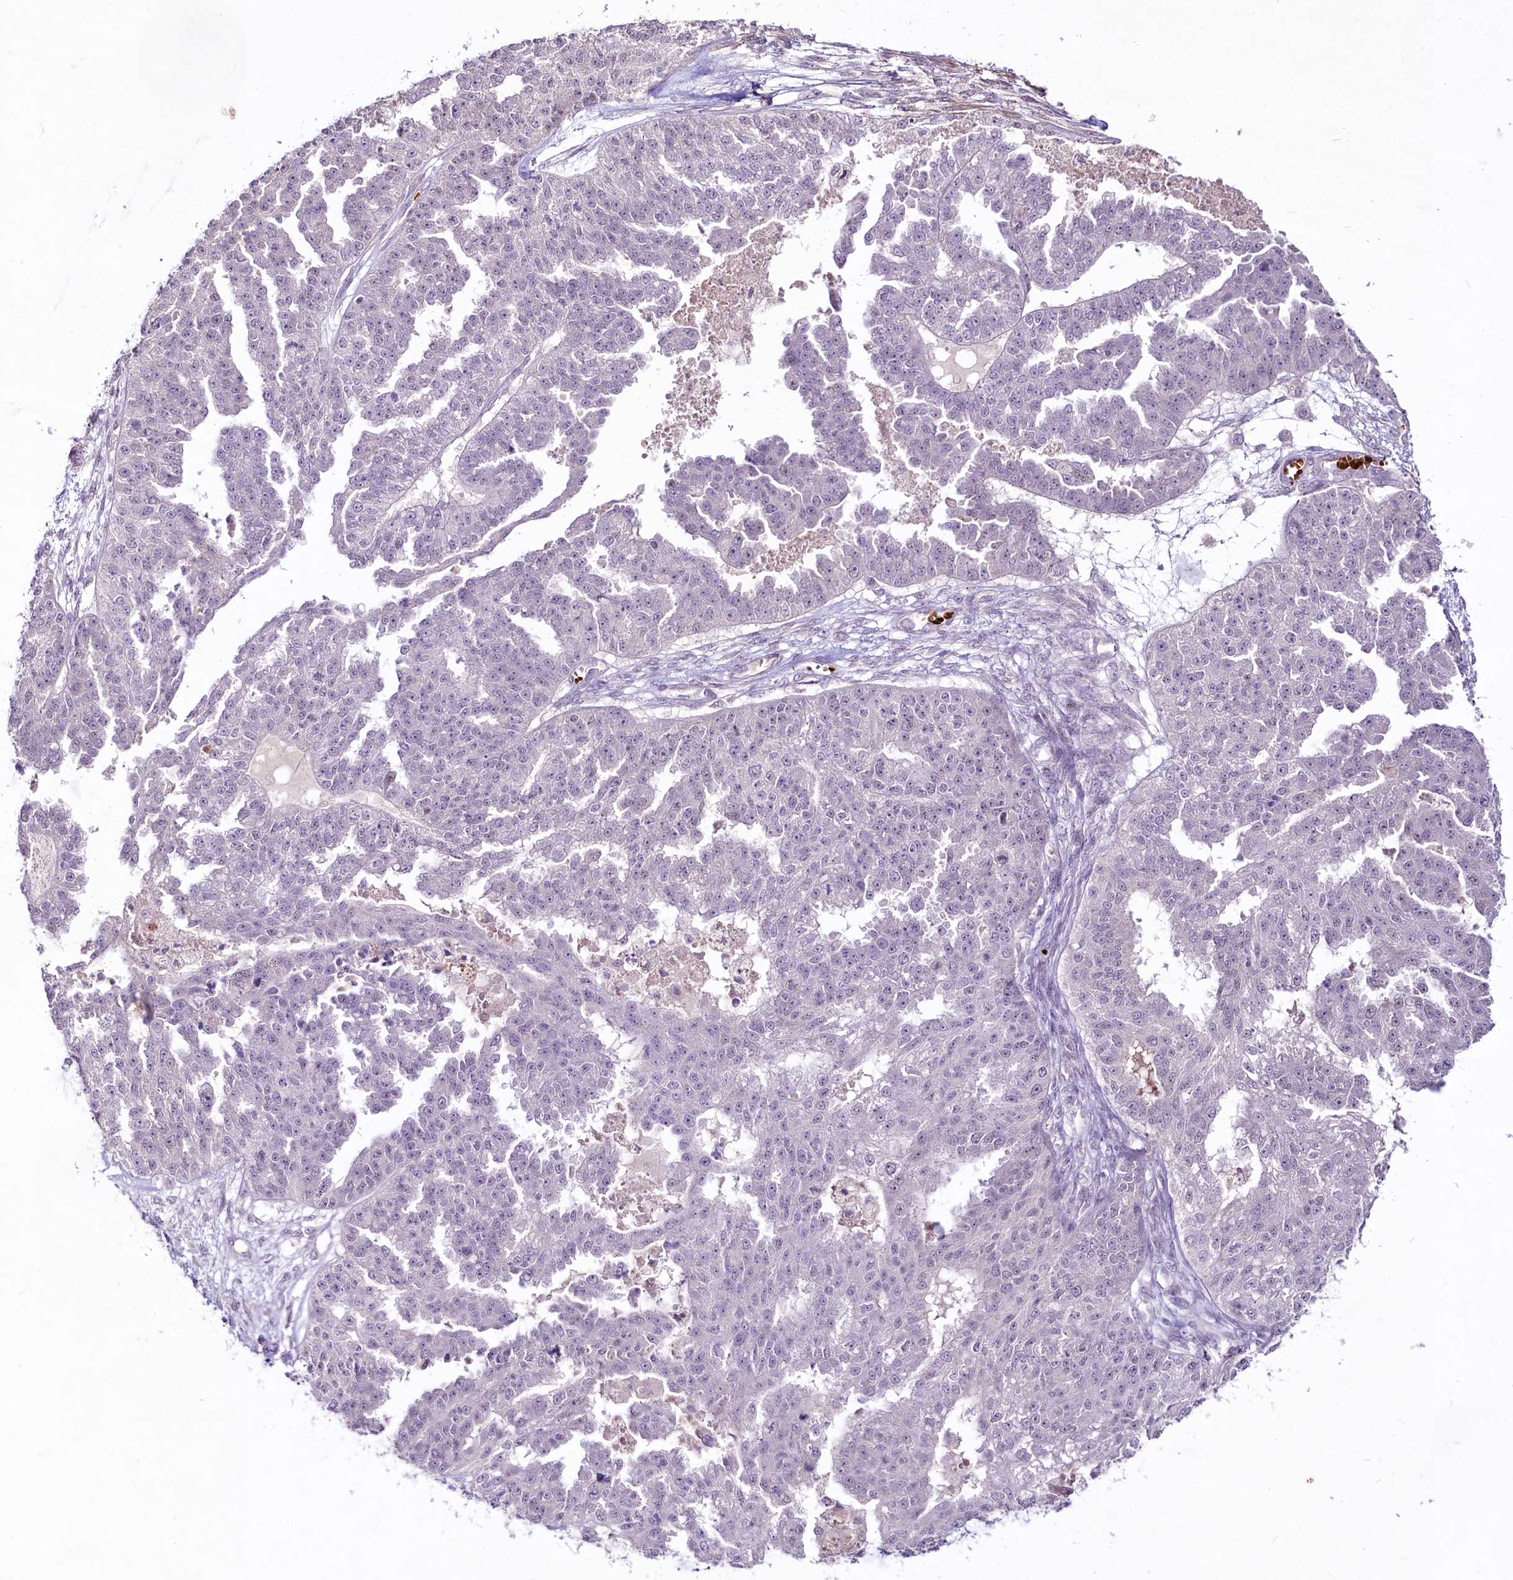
{"staining": {"intensity": "negative", "quantity": "none", "location": "none"}, "tissue": "ovarian cancer", "cell_type": "Tumor cells", "image_type": "cancer", "snomed": [{"axis": "morphology", "description": "Cystadenocarcinoma, serous, NOS"}, {"axis": "topography", "description": "Ovary"}], "caption": "Histopathology image shows no protein staining in tumor cells of ovarian serous cystadenocarcinoma tissue. (DAB immunohistochemistry (IHC) with hematoxylin counter stain).", "gene": "SUSD3", "patient": {"sex": "female", "age": 58}}